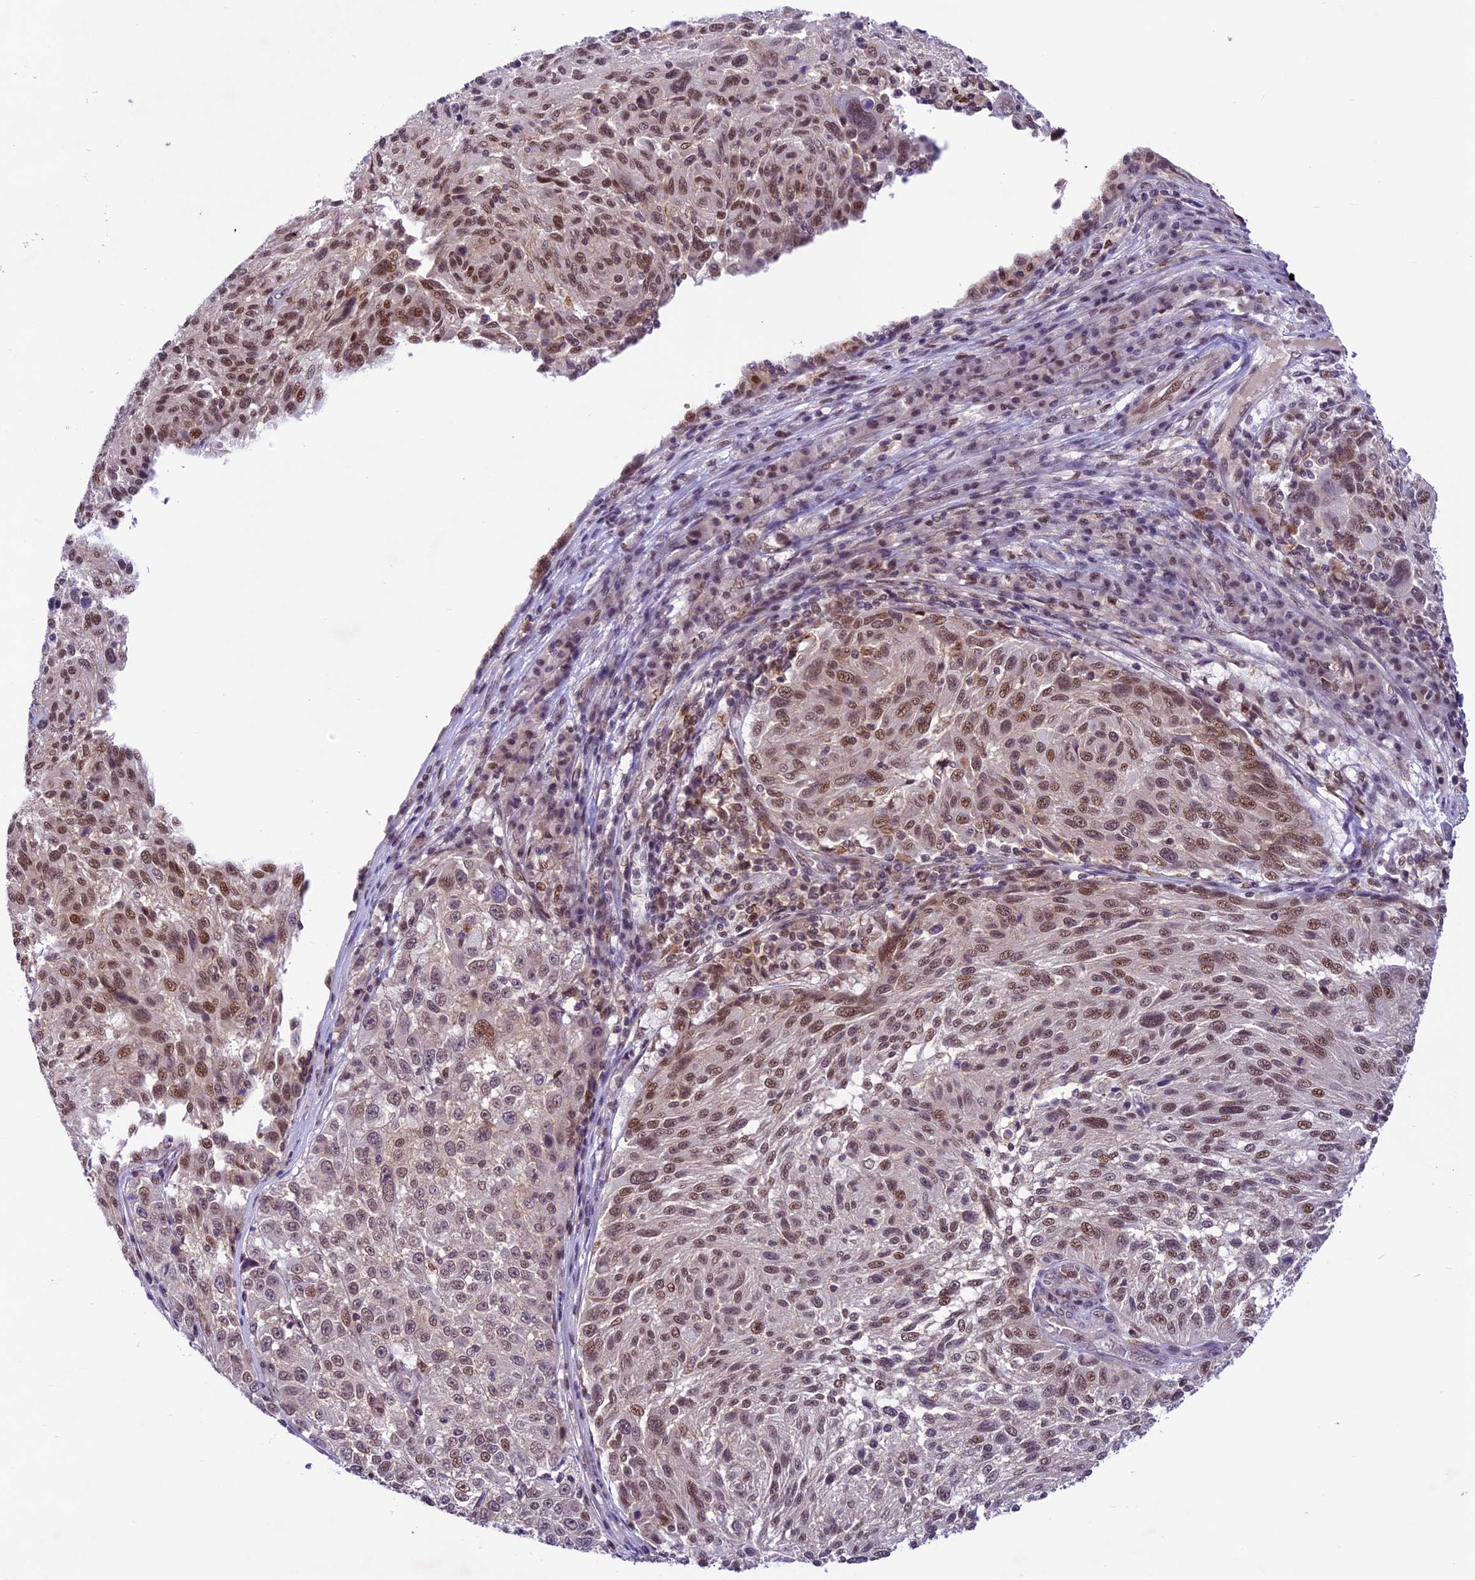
{"staining": {"intensity": "moderate", "quantity": ">75%", "location": "nuclear"}, "tissue": "melanoma", "cell_type": "Tumor cells", "image_type": "cancer", "snomed": [{"axis": "morphology", "description": "Malignant melanoma, NOS"}, {"axis": "topography", "description": "Skin"}], "caption": "Tumor cells exhibit moderate nuclear expression in approximately >75% of cells in melanoma. The staining was performed using DAB (3,3'-diaminobenzidine), with brown indicating positive protein expression. Nuclei are stained blue with hematoxylin.", "gene": "SHKBP1", "patient": {"sex": "male", "age": 53}}